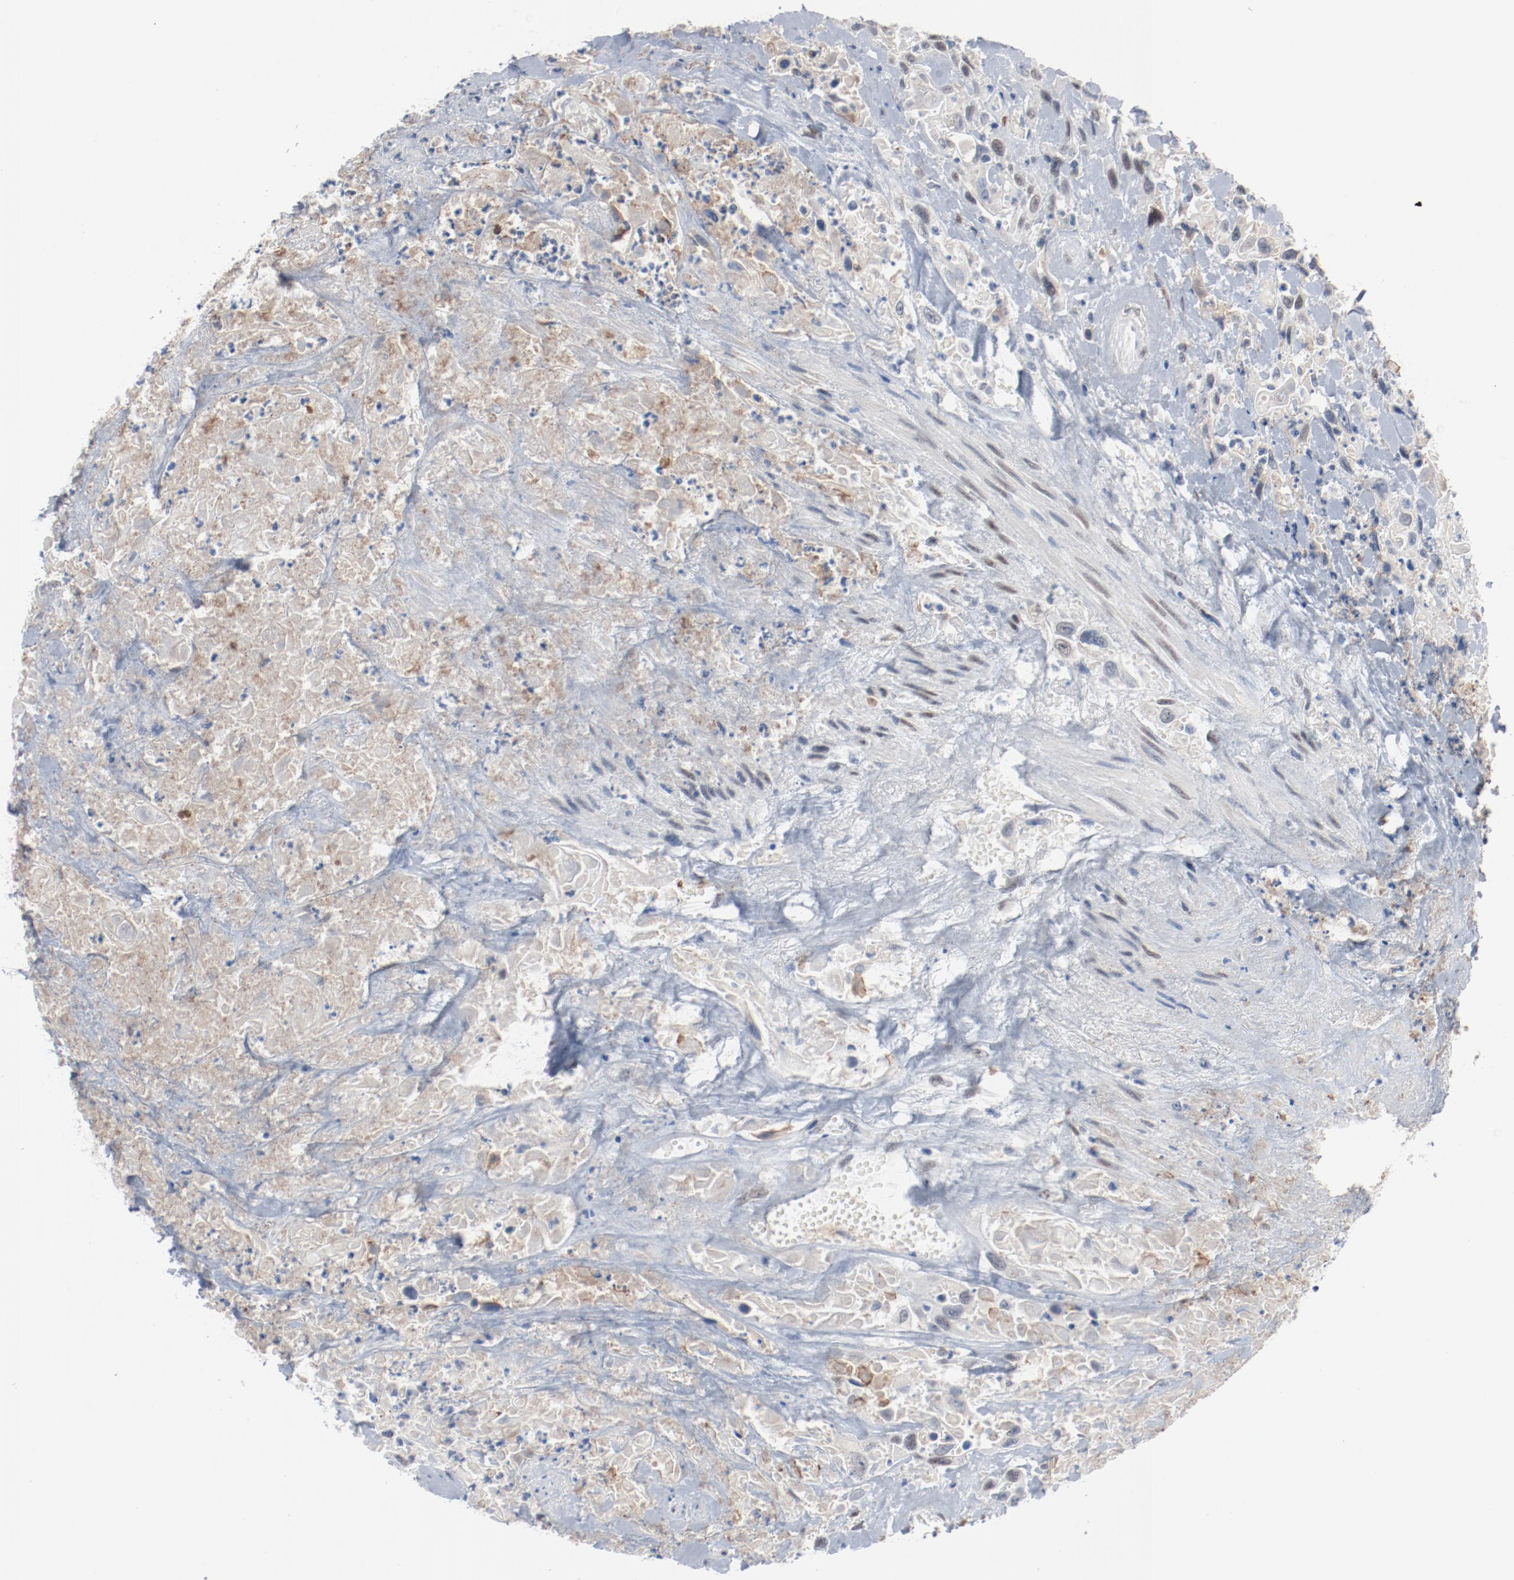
{"staining": {"intensity": "negative", "quantity": "none", "location": "none"}, "tissue": "urothelial cancer", "cell_type": "Tumor cells", "image_type": "cancer", "snomed": [{"axis": "morphology", "description": "Urothelial carcinoma, High grade"}, {"axis": "topography", "description": "Urinary bladder"}], "caption": "Urothelial cancer stained for a protein using immunohistochemistry (IHC) demonstrates no positivity tumor cells.", "gene": "FOXP1", "patient": {"sex": "female", "age": 84}}